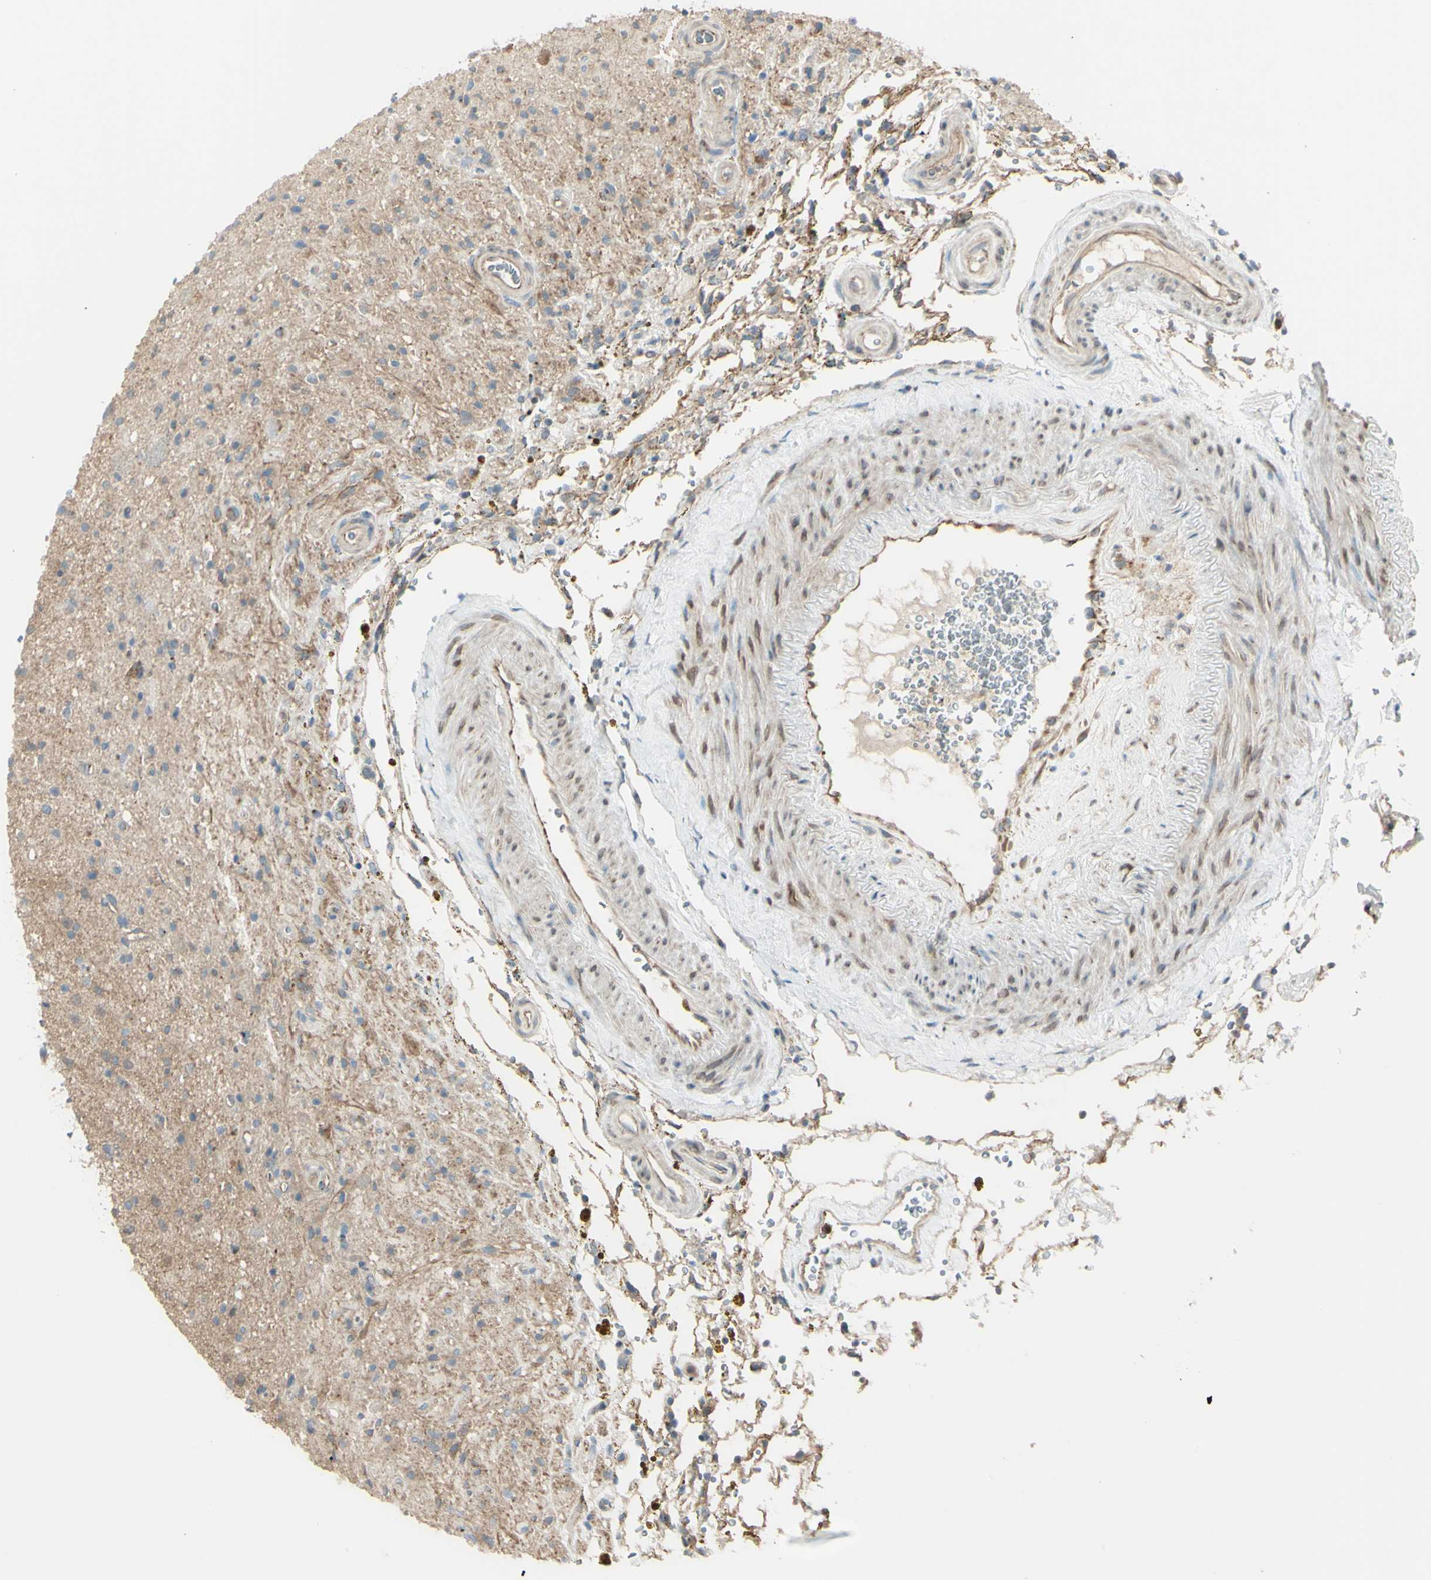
{"staining": {"intensity": "weak", "quantity": "25%-75%", "location": "cytoplasmic/membranous"}, "tissue": "glioma", "cell_type": "Tumor cells", "image_type": "cancer", "snomed": [{"axis": "morphology", "description": "Glioma, malignant, High grade"}, {"axis": "topography", "description": "Brain"}], "caption": "Protein expression by immunohistochemistry (IHC) exhibits weak cytoplasmic/membranous staining in approximately 25%-75% of tumor cells in malignant glioma (high-grade). (brown staining indicates protein expression, while blue staining denotes nuclei).", "gene": "LMTK2", "patient": {"sex": "male", "age": 33}}